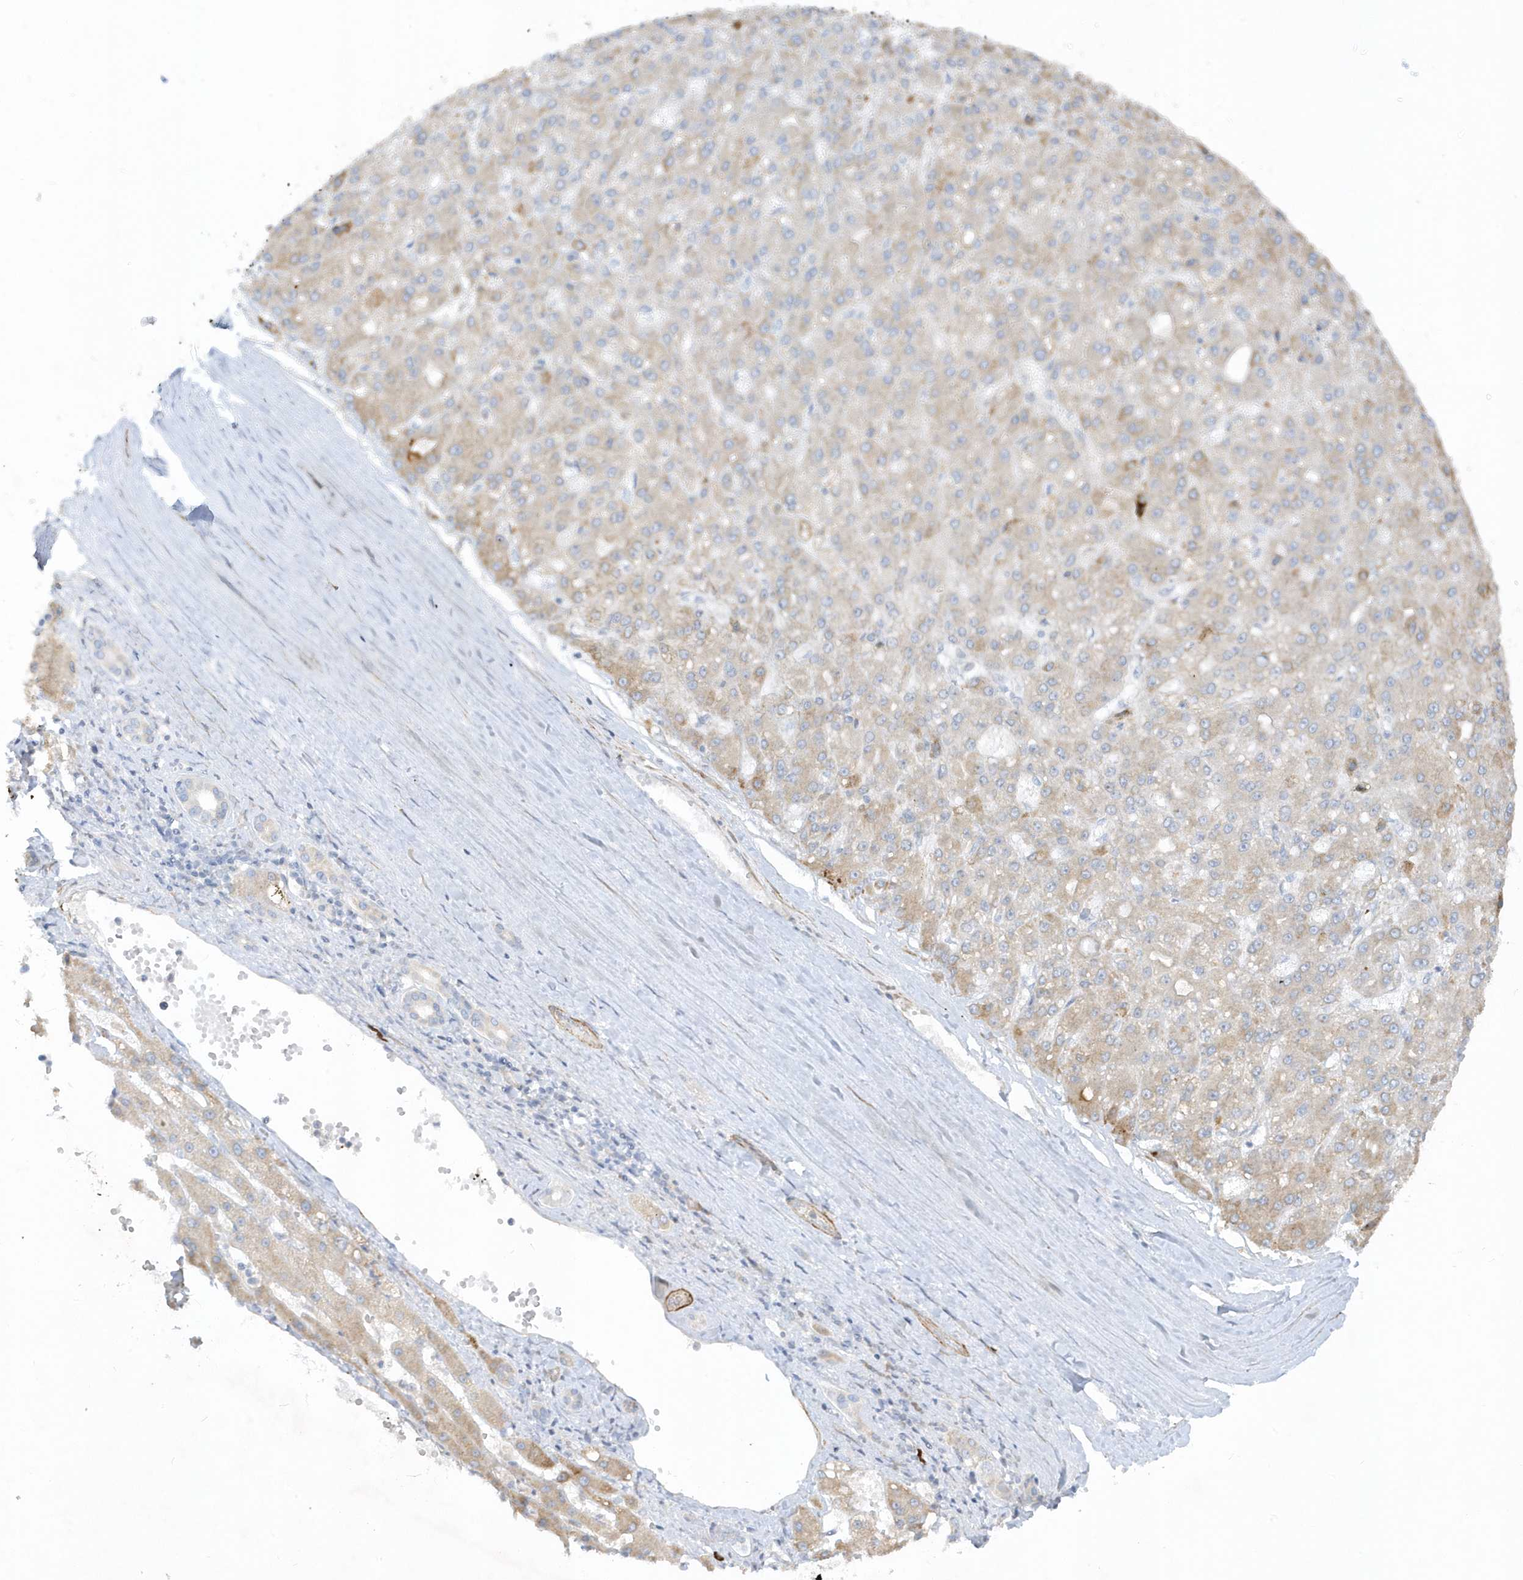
{"staining": {"intensity": "weak", "quantity": "25%-75%", "location": "cytoplasmic/membranous"}, "tissue": "liver cancer", "cell_type": "Tumor cells", "image_type": "cancer", "snomed": [{"axis": "morphology", "description": "Carcinoma, Hepatocellular, NOS"}, {"axis": "topography", "description": "Liver"}], "caption": "Immunohistochemical staining of liver hepatocellular carcinoma demonstrates weak cytoplasmic/membranous protein positivity in approximately 25%-75% of tumor cells. (brown staining indicates protein expression, while blue staining denotes nuclei).", "gene": "THADA", "patient": {"sex": "male", "age": 67}}